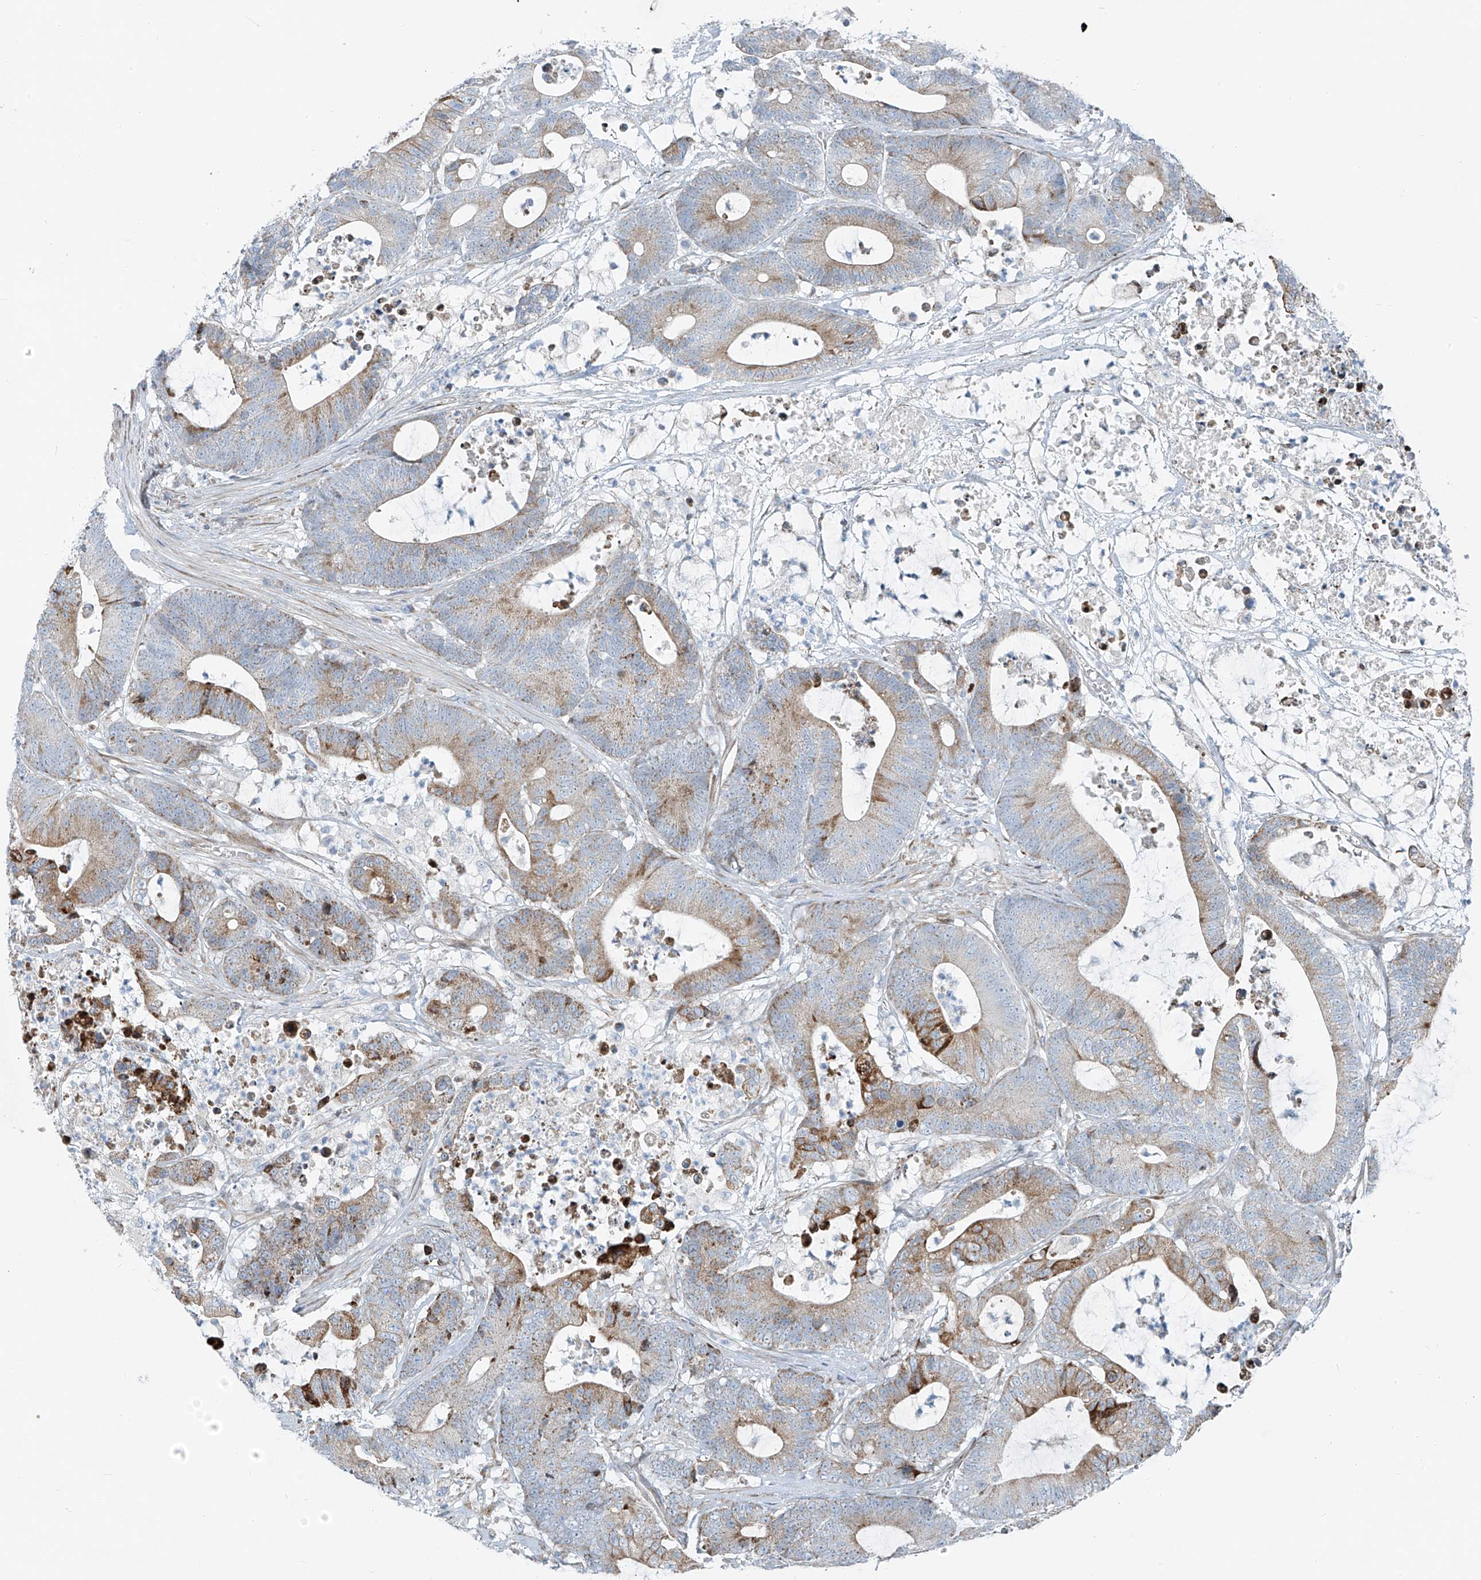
{"staining": {"intensity": "moderate", "quantity": "<25%", "location": "cytoplasmic/membranous"}, "tissue": "colorectal cancer", "cell_type": "Tumor cells", "image_type": "cancer", "snomed": [{"axis": "morphology", "description": "Adenocarcinoma, NOS"}, {"axis": "topography", "description": "Colon"}], "caption": "A brown stain highlights moderate cytoplasmic/membranous staining of a protein in colorectal cancer (adenocarcinoma) tumor cells.", "gene": "HIC2", "patient": {"sex": "female", "age": 84}}